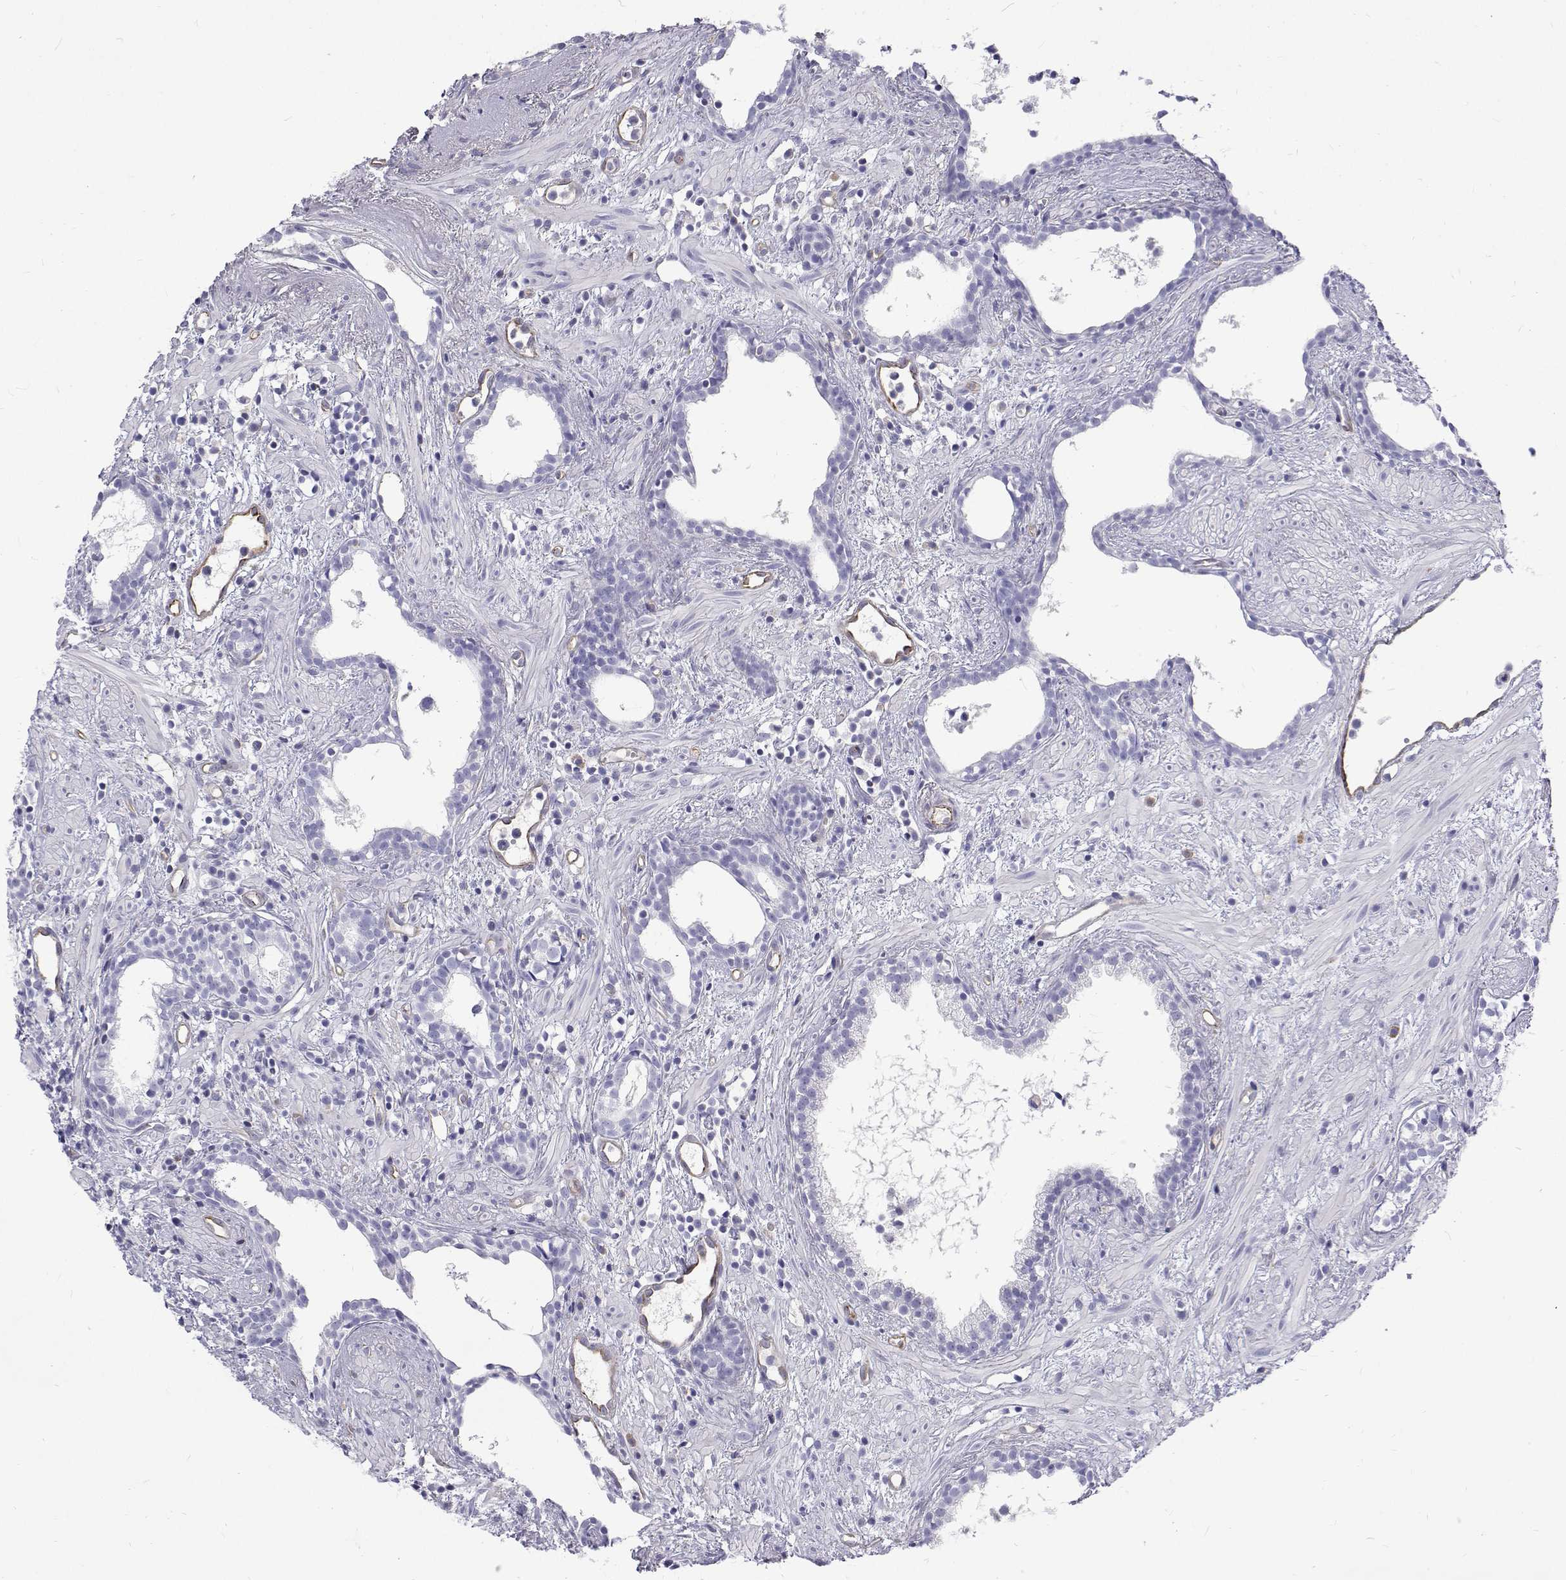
{"staining": {"intensity": "negative", "quantity": "none", "location": "none"}, "tissue": "prostate cancer", "cell_type": "Tumor cells", "image_type": "cancer", "snomed": [{"axis": "morphology", "description": "Adenocarcinoma, High grade"}, {"axis": "topography", "description": "Prostate"}], "caption": "This is an immunohistochemistry micrograph of adenocarcinoma (high-grade) (prostate). There is no expression in tumor cells.", "gene": "OPRPN", "patient": {"sex": "male", "age": 83}}